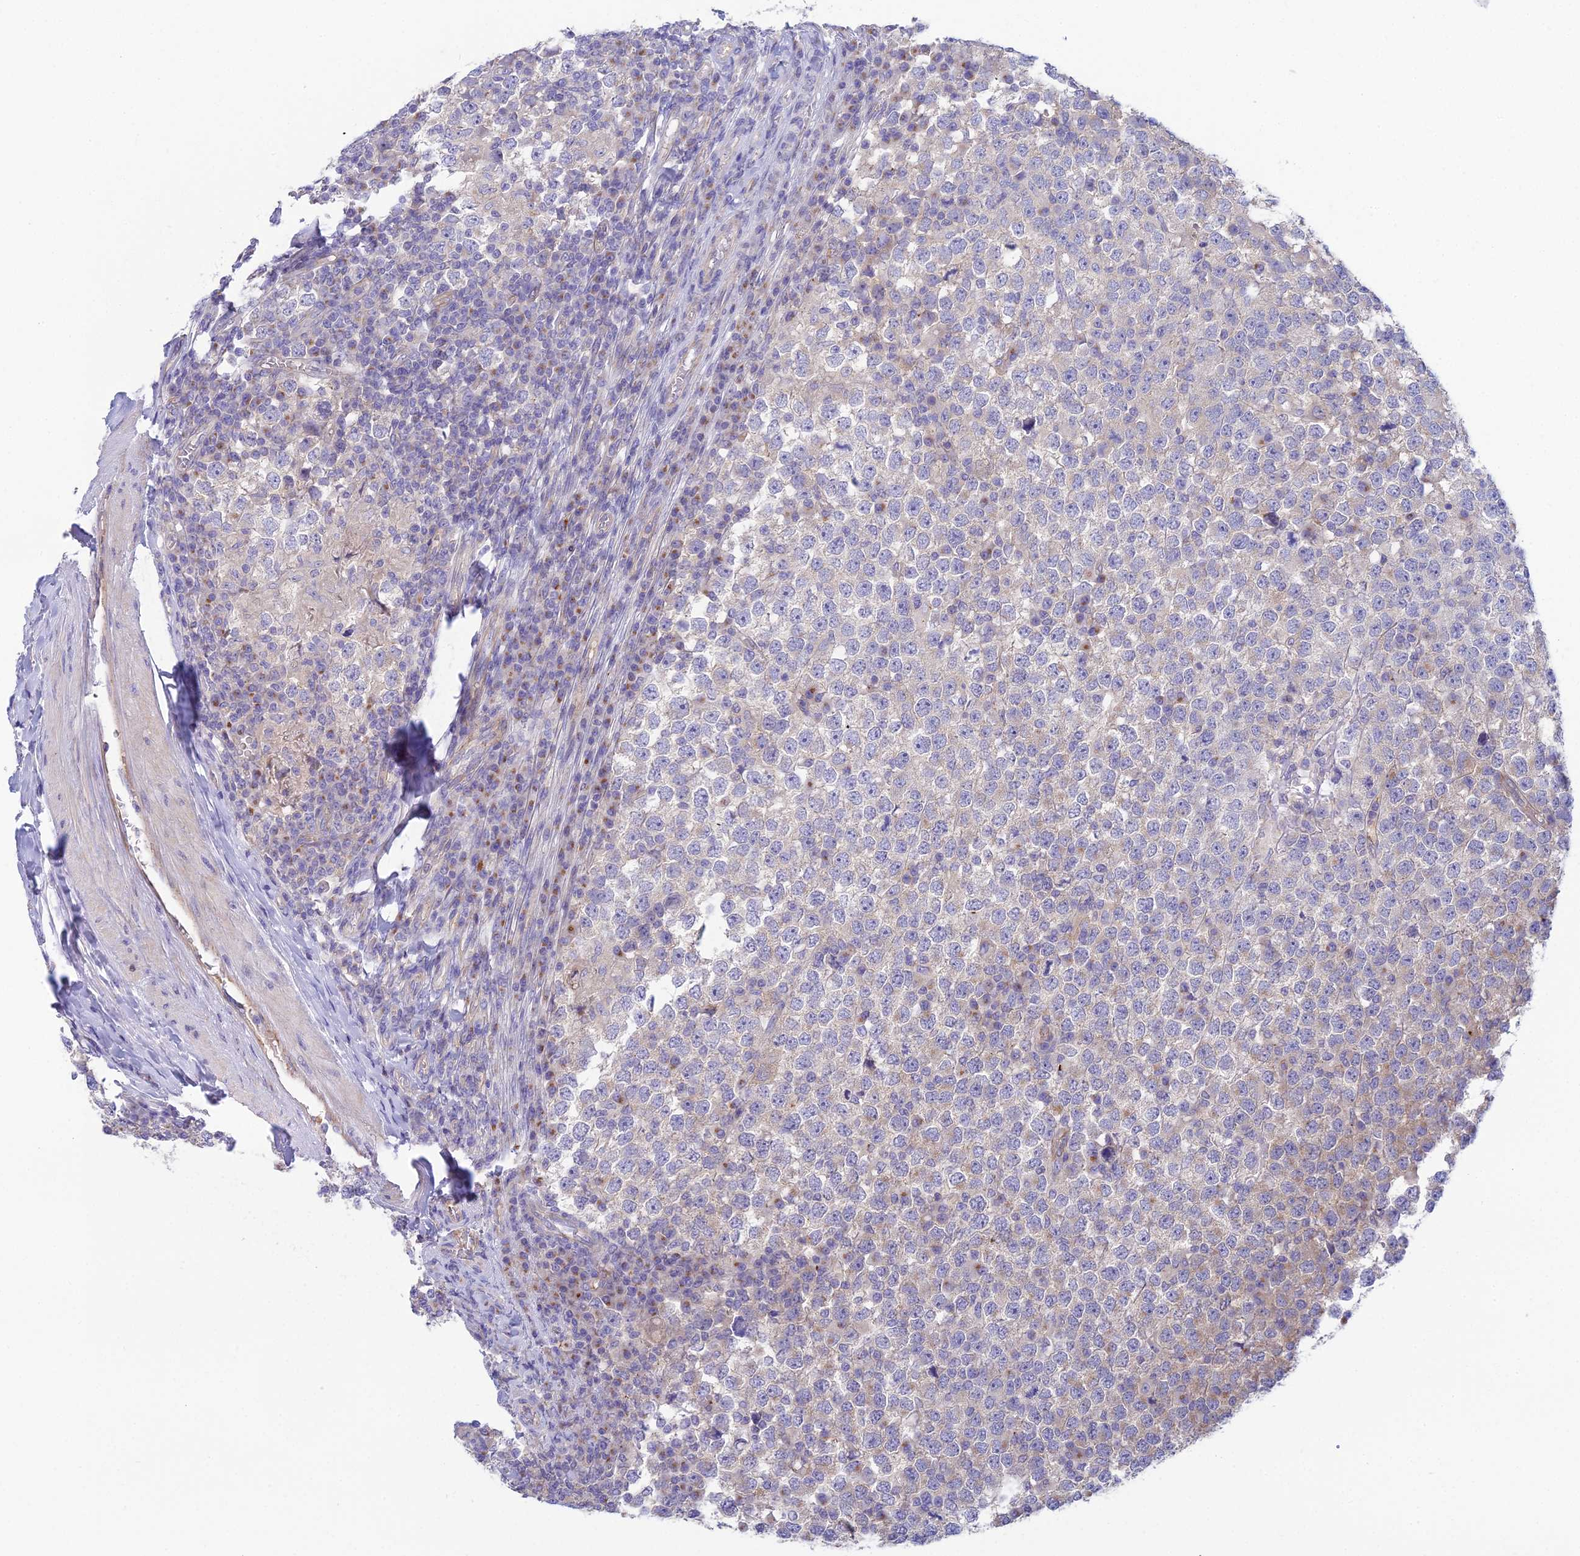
{"staining": {"intensity": "negative", "quantity": "none", "location": "none"}, "tissue": "testis cancer", "cell_type": "Tumor cells", "image_type": "cancer", "snomed": [{"axis": "morphology", "description": "Seminoma, NOS"}, {"axis": "topography", "description": "Testis"}], "caption": "A micrograph of human testis cancer (seminoma) is negative for staining in tumor cells.", "gene": "ZNF564", "patient": {"sex": "male", "age": 65}}